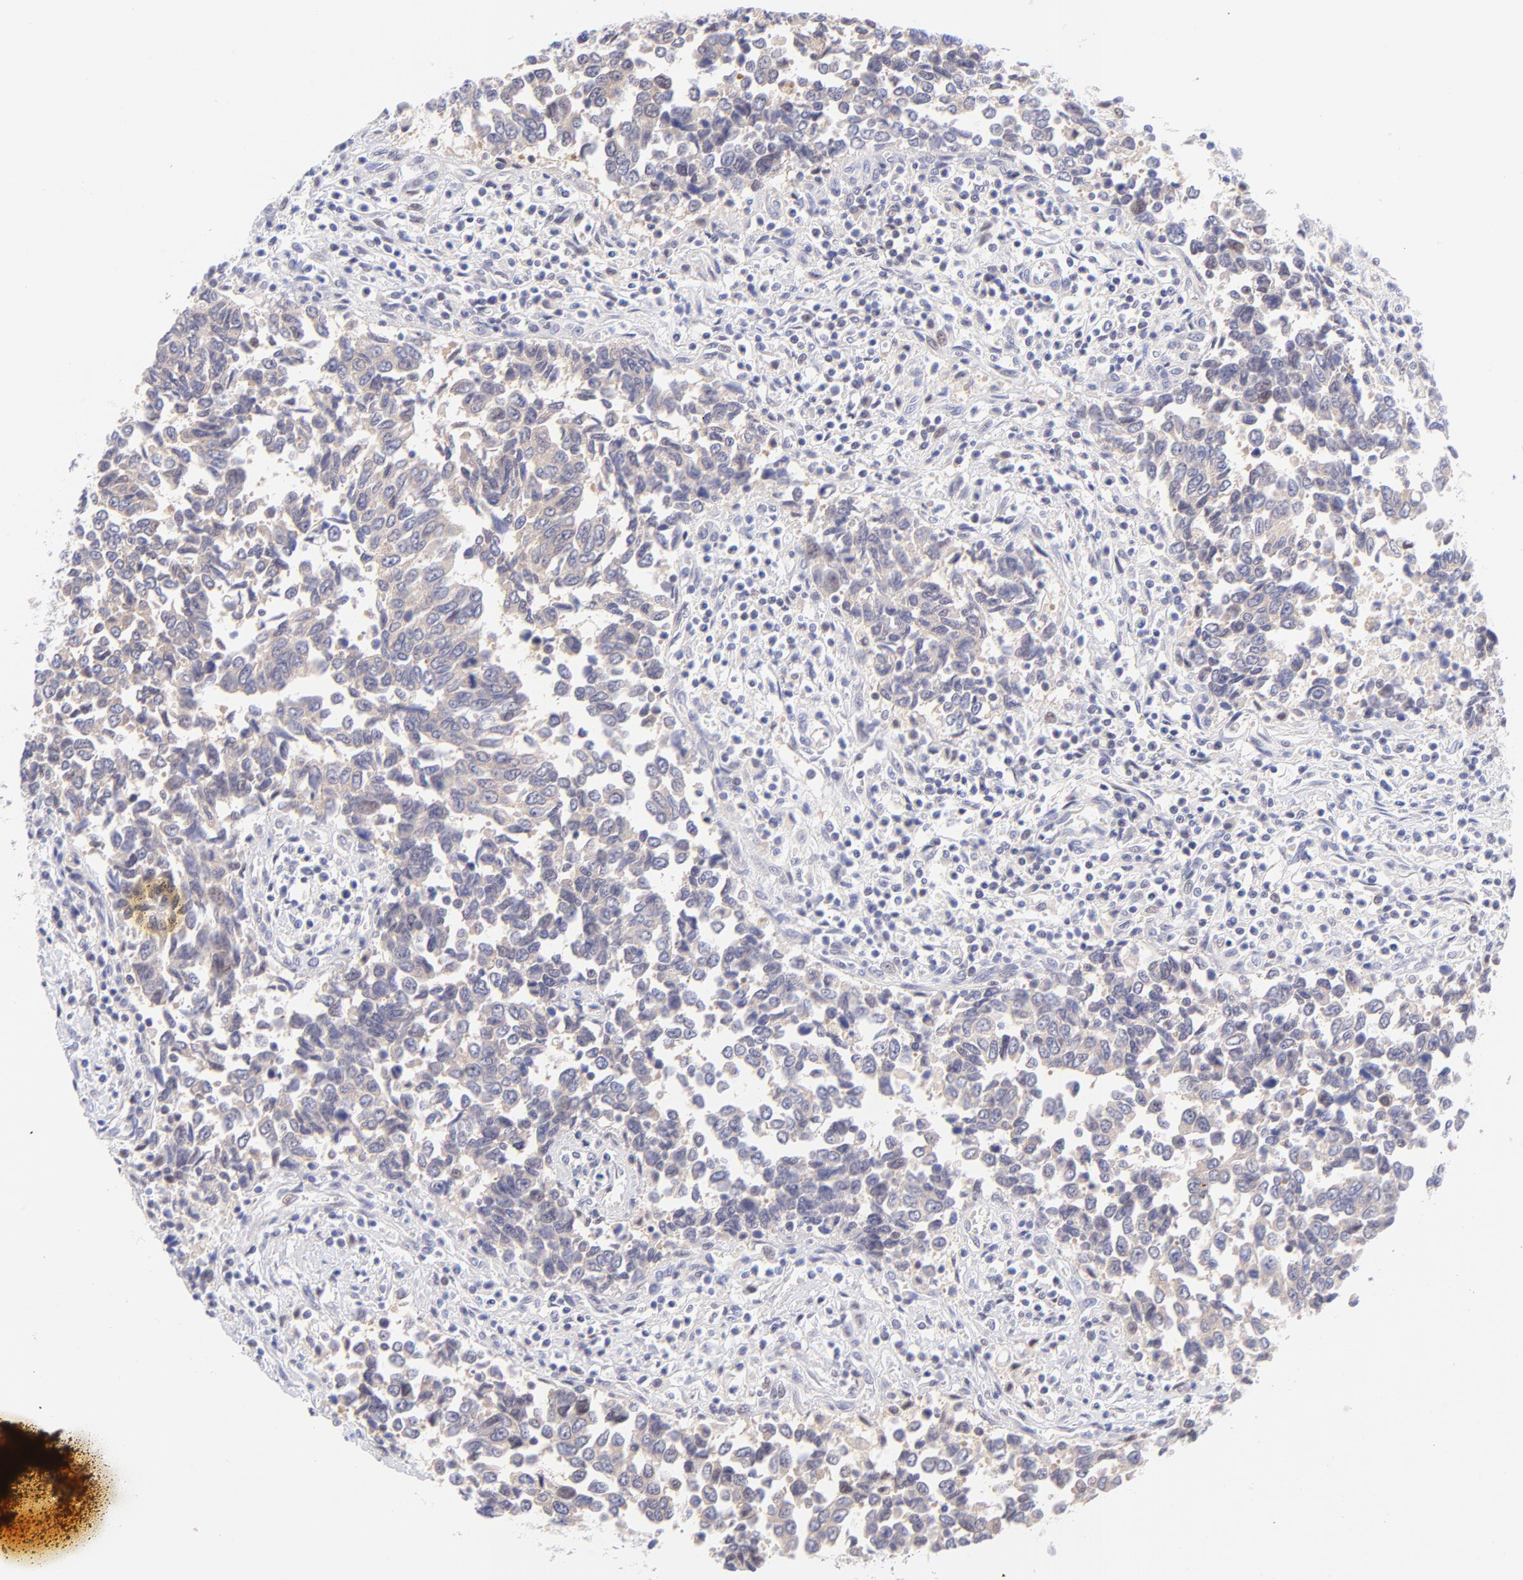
{"staining": {"intensity": "weak", "quantity": ">75%", "location": "cytoplasmic/membranous"}, "tissue": "urothelial cancer", "cell_type": "Tumor cells", "image_type": "cancer", "snomed": [{"axis": "morphology", "description": "Urothelial carcinoma, High grade"}, {"axis": "topography", "description": "Urinary bladder"}], "caption": "Human urothelial carcinoma (high-grade) stained with a brown dye shows weak cytoplasmic/membranous positive expression in about >75% of tumor cells.", "gene": "PBDC1", "patient": {"sex": "male", "age": 86}}